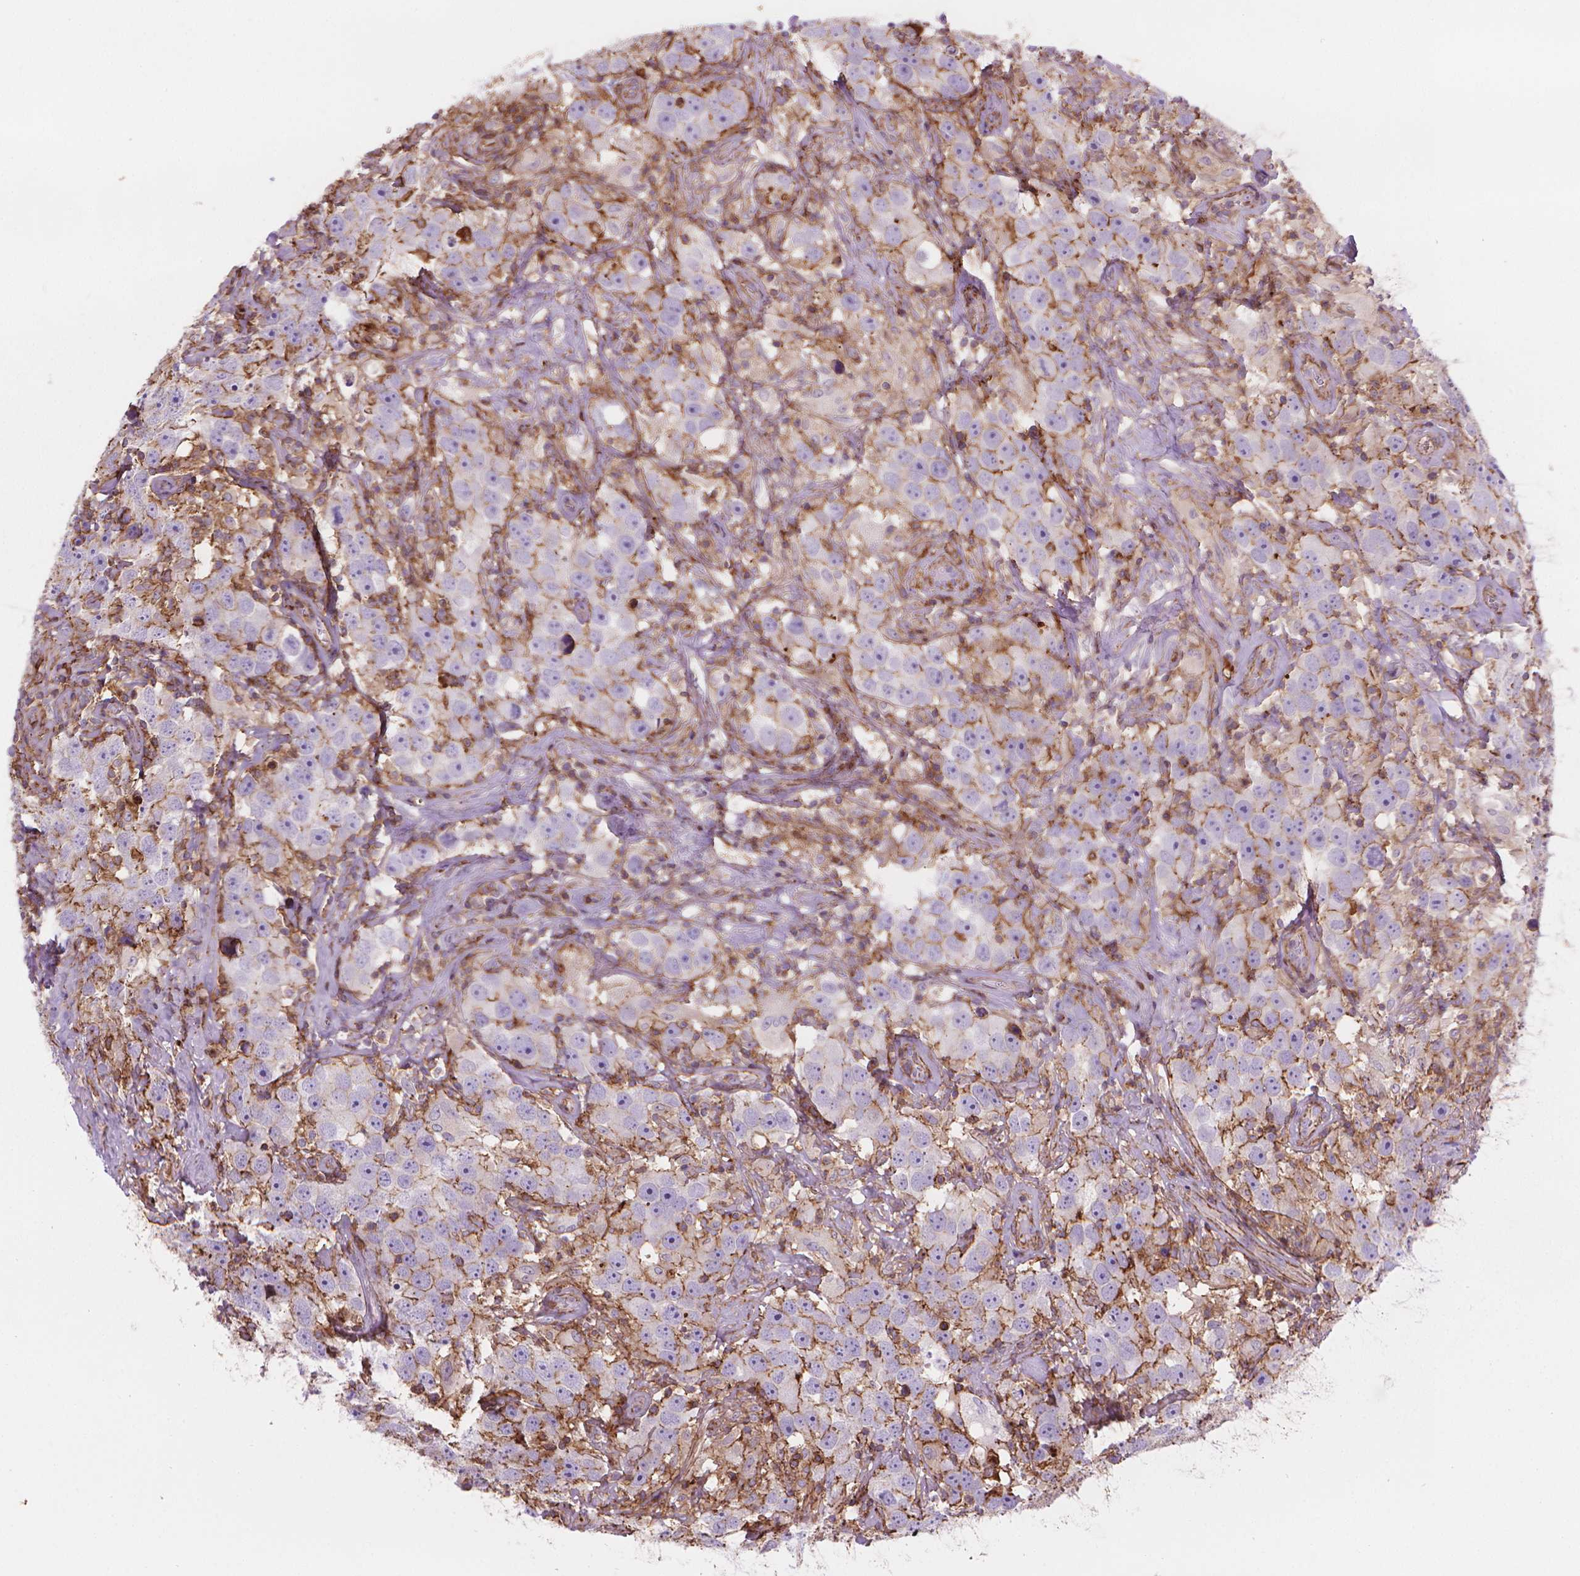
{"staining": {"intensity": "moderate", "quantity": "<25%", "location": "cytoplasmic/membranous"}, "tissue": "testis cancer", "cell_type": "Tumor cells", "image_type": "cancer", "snomed": [{"axis": "morphology", "description": "Seminoma, NOS"}, {"axis": "topography", "description": "Testis"}], "caption": "Testis seminoma was stained to show a protein in brown. There is low levels of moderate cytoplasmic/membranous staining in about <25% of tumor cells.", "gene": "PATJ", "patient": {"sex": "male", "age": 49}}